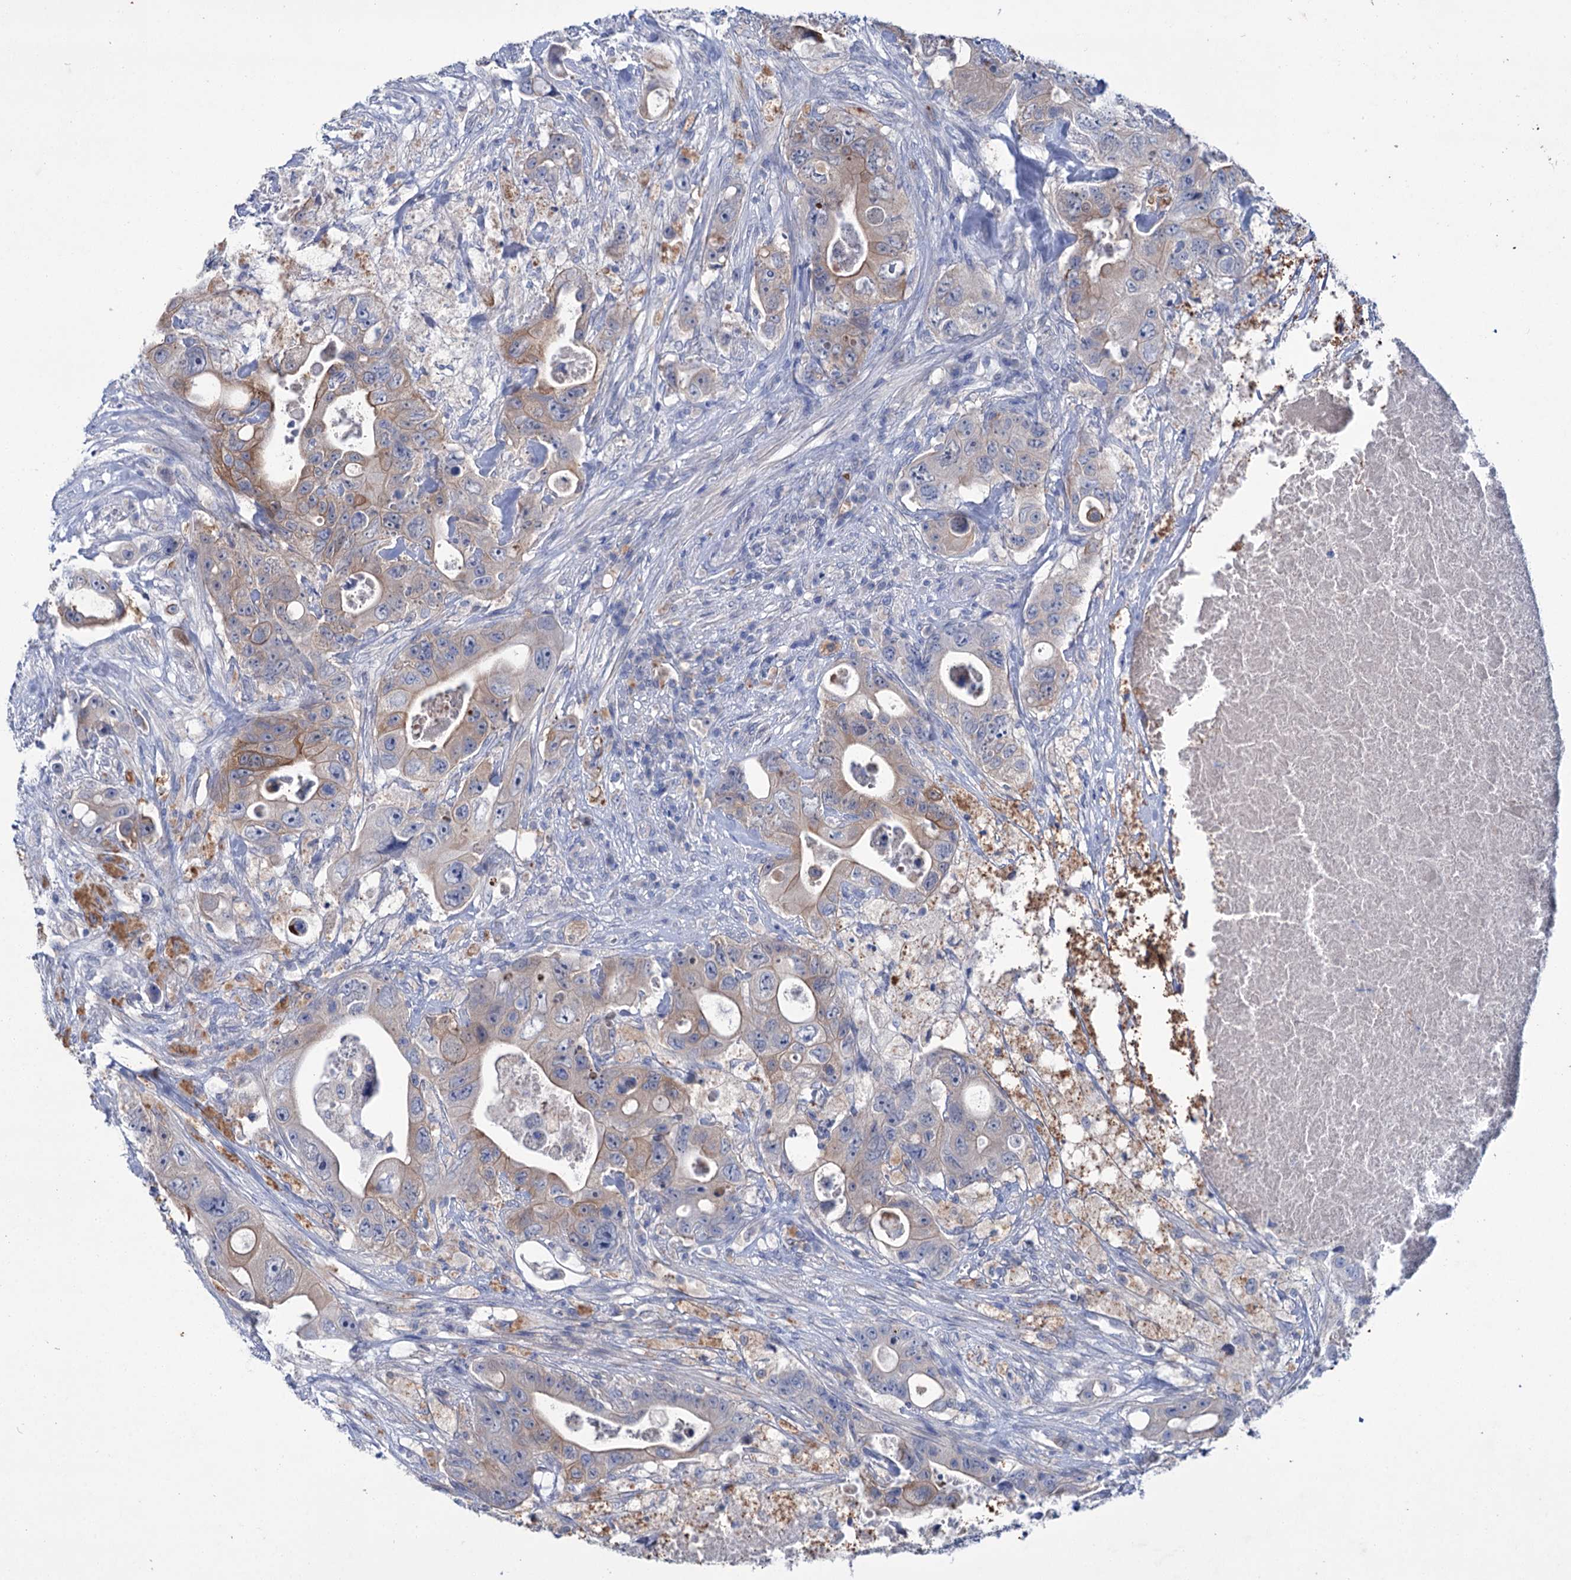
{"staining": {"intensity": "weak", "quantity": "25%-75%", "location": "cytoplasmic/membranous"}, "tissue": "colorectal cancer", "cell_type": "Tumor cells", "image_type": "cancer", "snomed": [{"axis": "morphology", "description": "Adenocarcinoma, NOS"}, {"axis": "topography", "description": "Colon"}], "caption": "Protein expression analysis of colorectal adenocarcinoma demonstrates weak cytoplasmic/membranous positivity in approximately 25%-75% of tumor cells.", "gene": "LYZL4", "patient": {"sex": "female", "age": 46}}